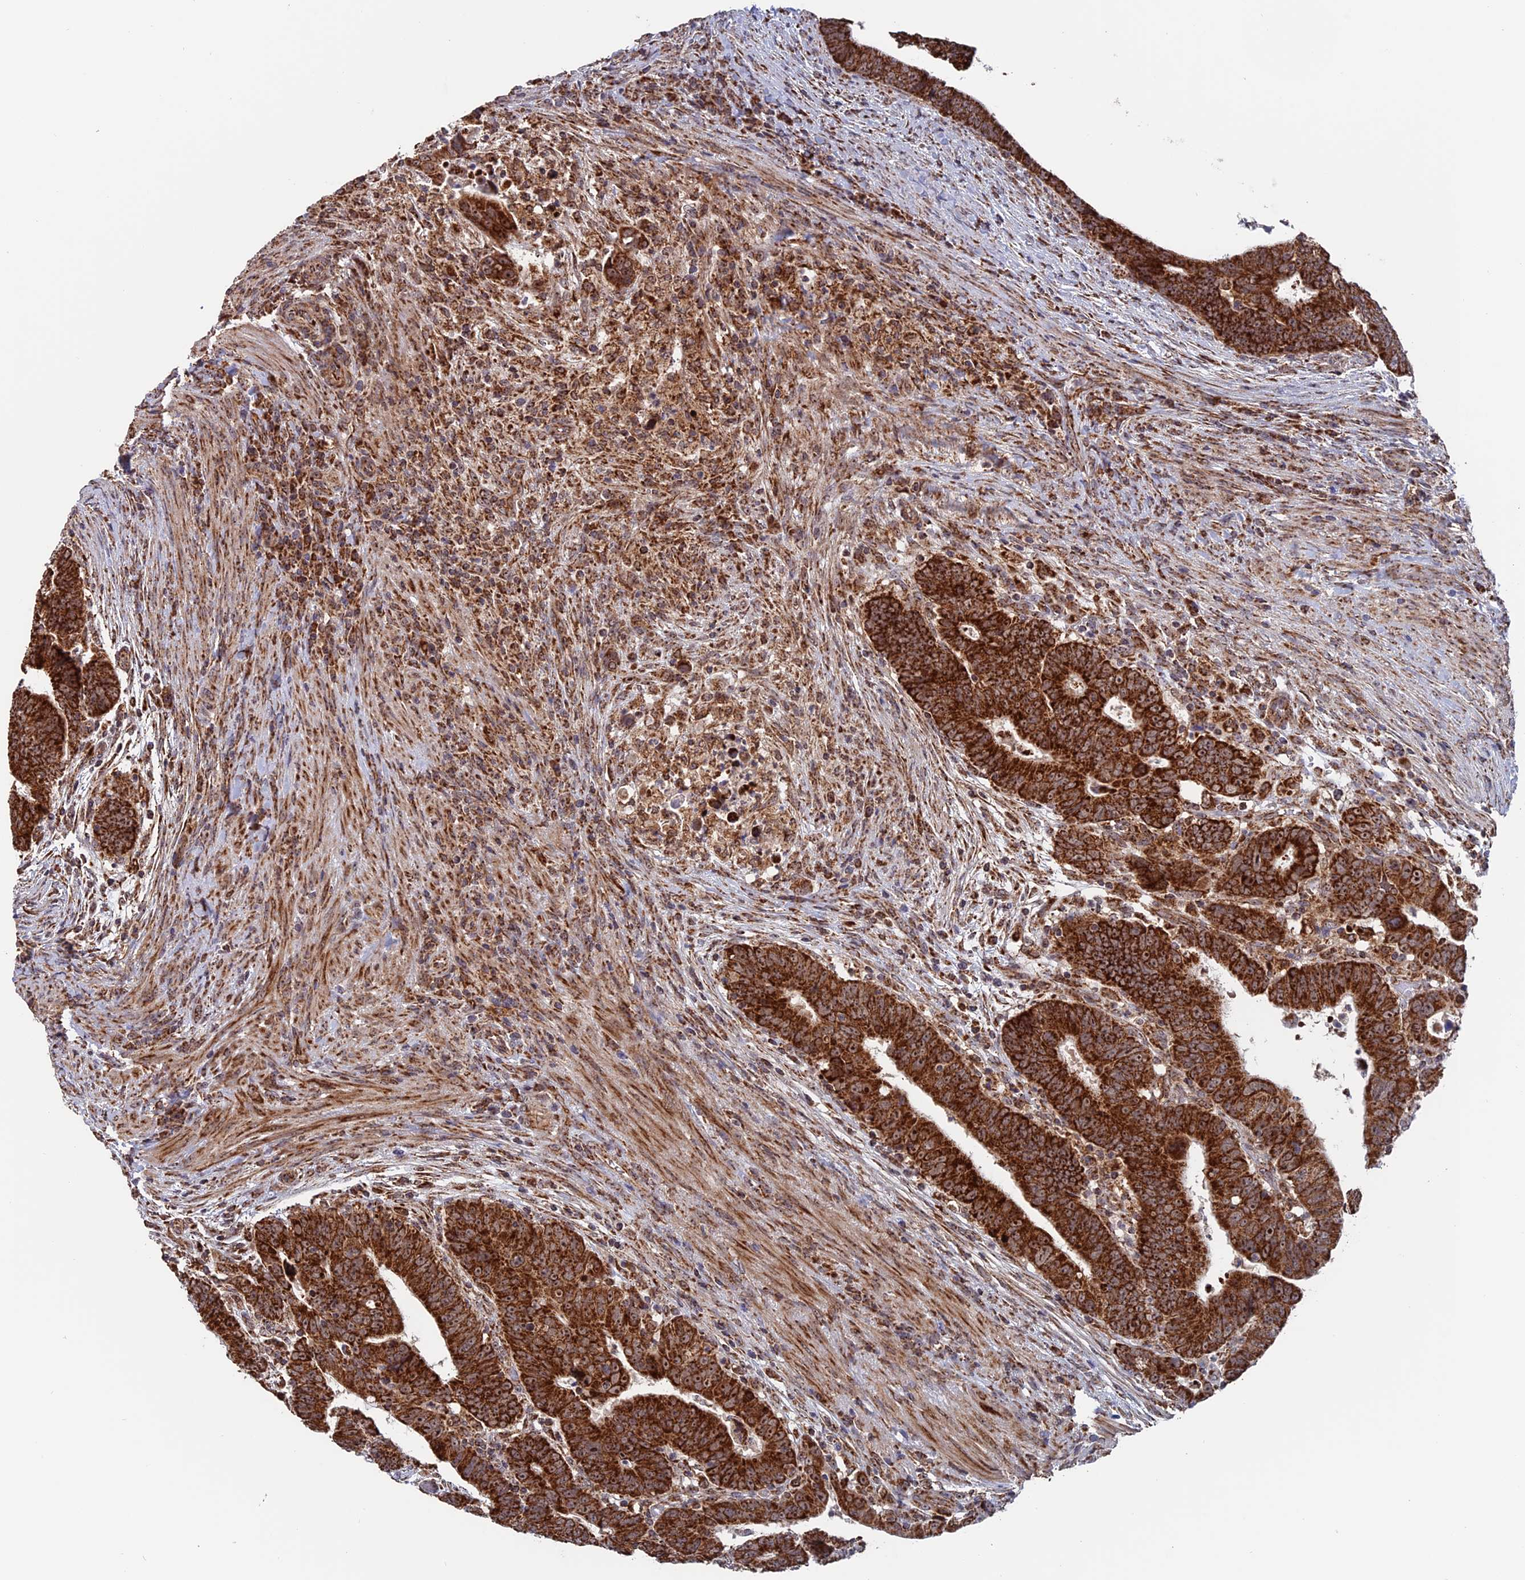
{"staining": {"intensity": "strong", "quantity": ">75%", "location": "cytoplasmic/membranous"}, "tissue": "colorectal cancer", "cell_type": "Tumor cells", "image_type": "cancer", "snomed": [{"axis": "morphology", "description": "Normal tissue, NOS"}, {"axis": "morphology", "description": "Adenocarcinoma, NOS"}, {"axis": "topography", "description": "Rectum"}], "caption": "An image of human colorectal cancer stained for a protein shows strong cytoplasmic/membranous brown staining in tumor cells.", "gene": "DTYMK", "patient": {"sex": "female", "age": 65}}